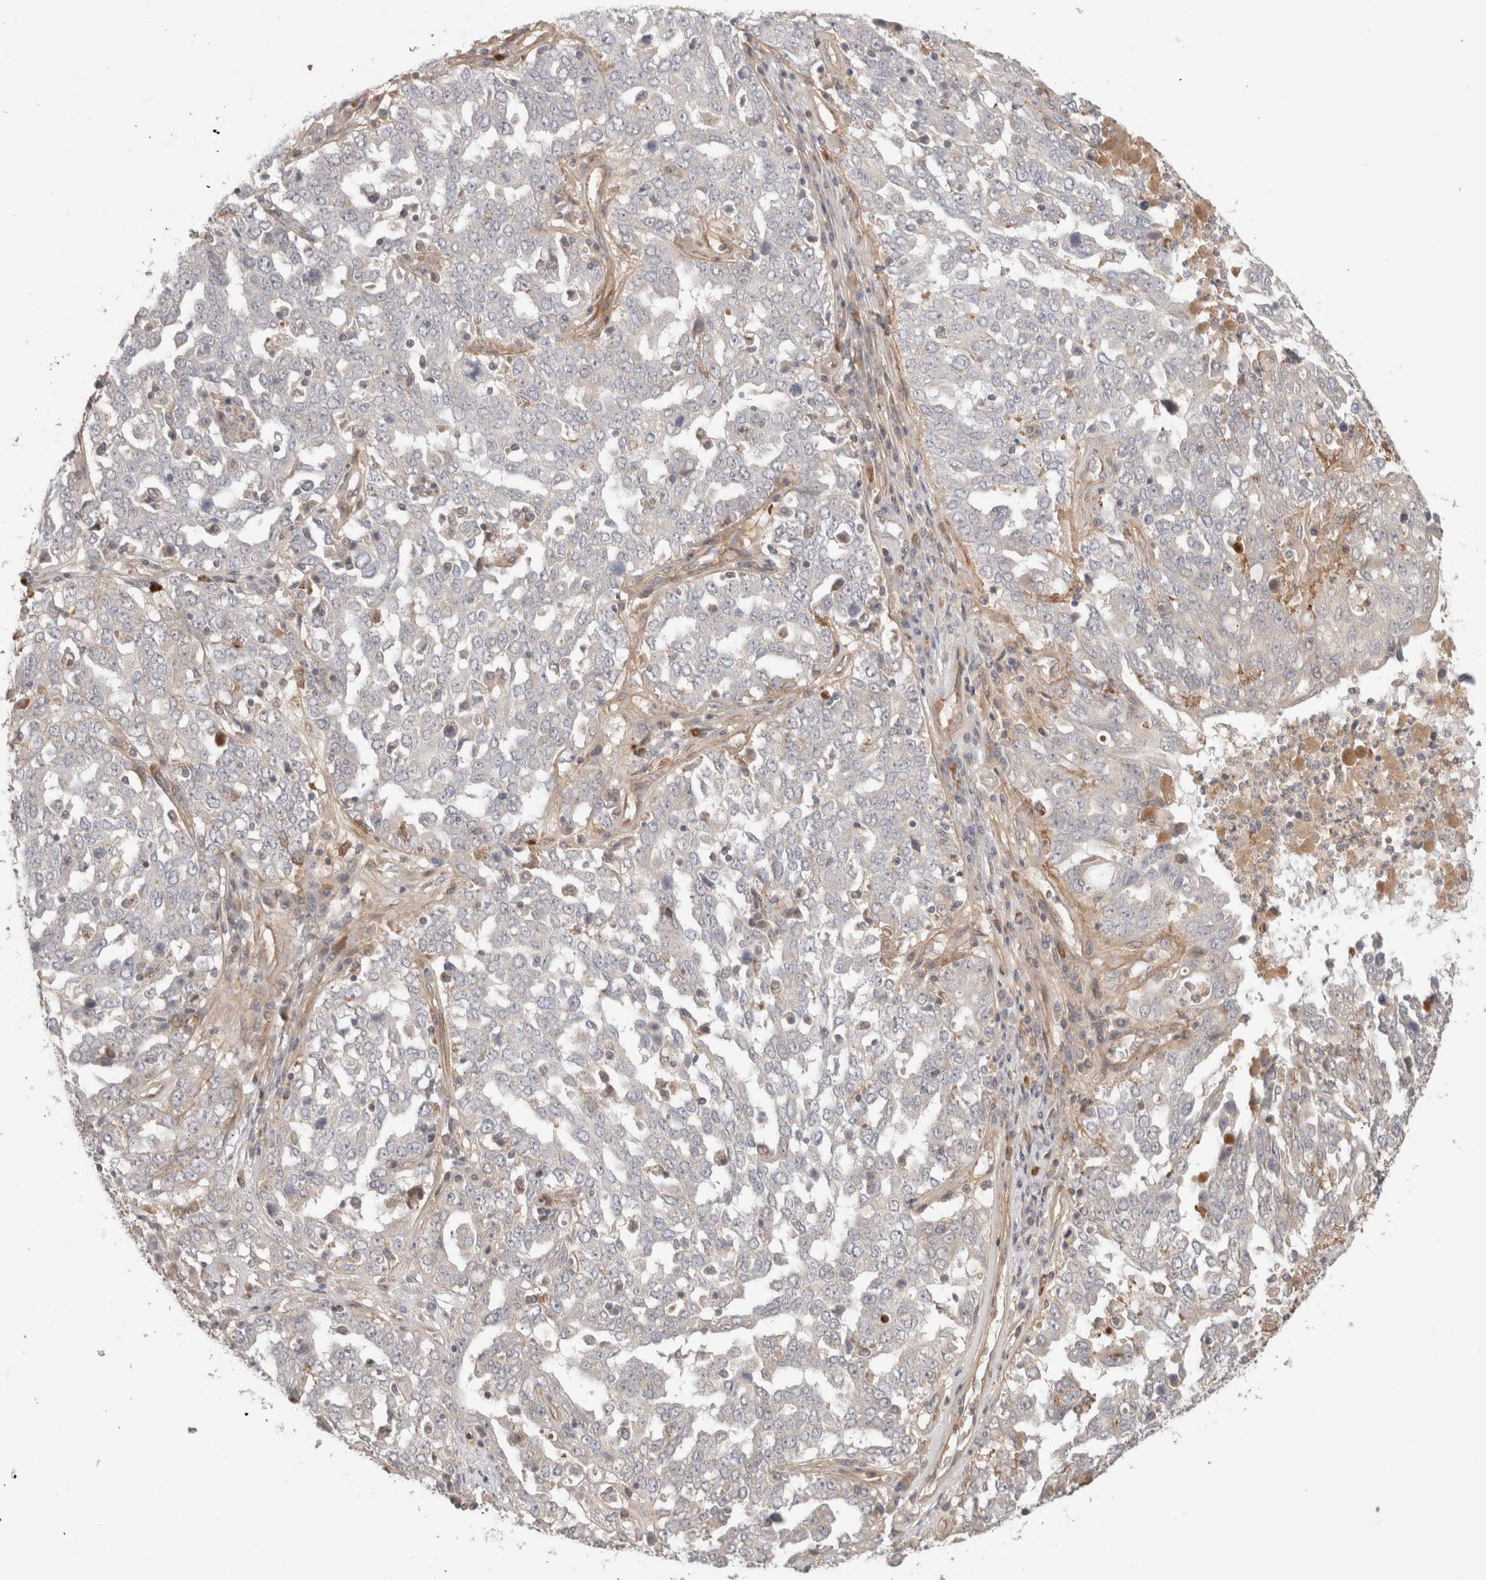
{"staining": {"intensity": "negative", "quantity": "none", "location": "none"}, "tissue": "ovarian cancer", "cell_type": "Tumor cells", "image_type": "cancer", "snomed": [{"axis": "morphology", "description": "Carcinoma, endometroid"}, {"axis": "topography", "description": "Ovary"}], "caption": "Immunohistochemical staining of human endometroid carcinoma (ovarian) shows no significant positivity in tumor cells. (Brightfield microscopy of DAB IHC at high magnification).", "gene": "HSPG2", "patient": {"sex": "female", "age": 62}}